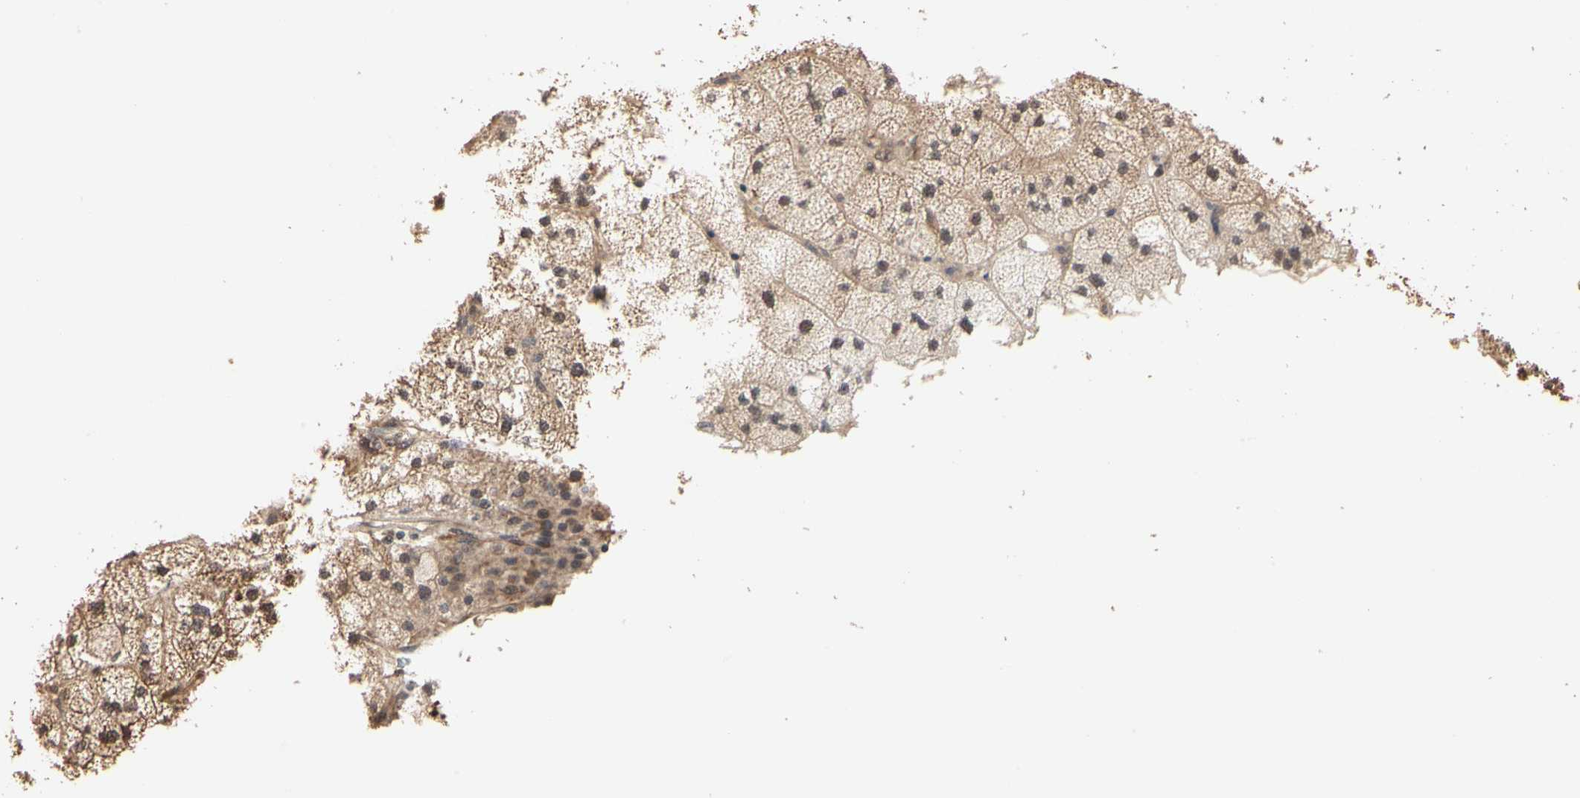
{"staining": {"intensity": "moderate", "quantity": "25%-75%", "location": "cytoplasmic/membranous"}, "tissue": "adrenal gland", "cell_type": "Glandular cells", "image_type": "normal", "snomed": [{"axis": "morphology", "description": "Normal tissue, NOS"}, {"axis": "topography", "description": "Adrenal gland"}], "caption": "DAB (3,3'-diaminobenzidine) immunohistochemical staining of benign human adrenal gland demonstrates moderate cytoplasmic/membranous protein positivity in about 25%-75% of glandular cells. Ihc stains the protein of interest in brown and the nuclei are stained blue.", "gene": "TAOK1", "patient": {"sex": "female", "age": 60}}